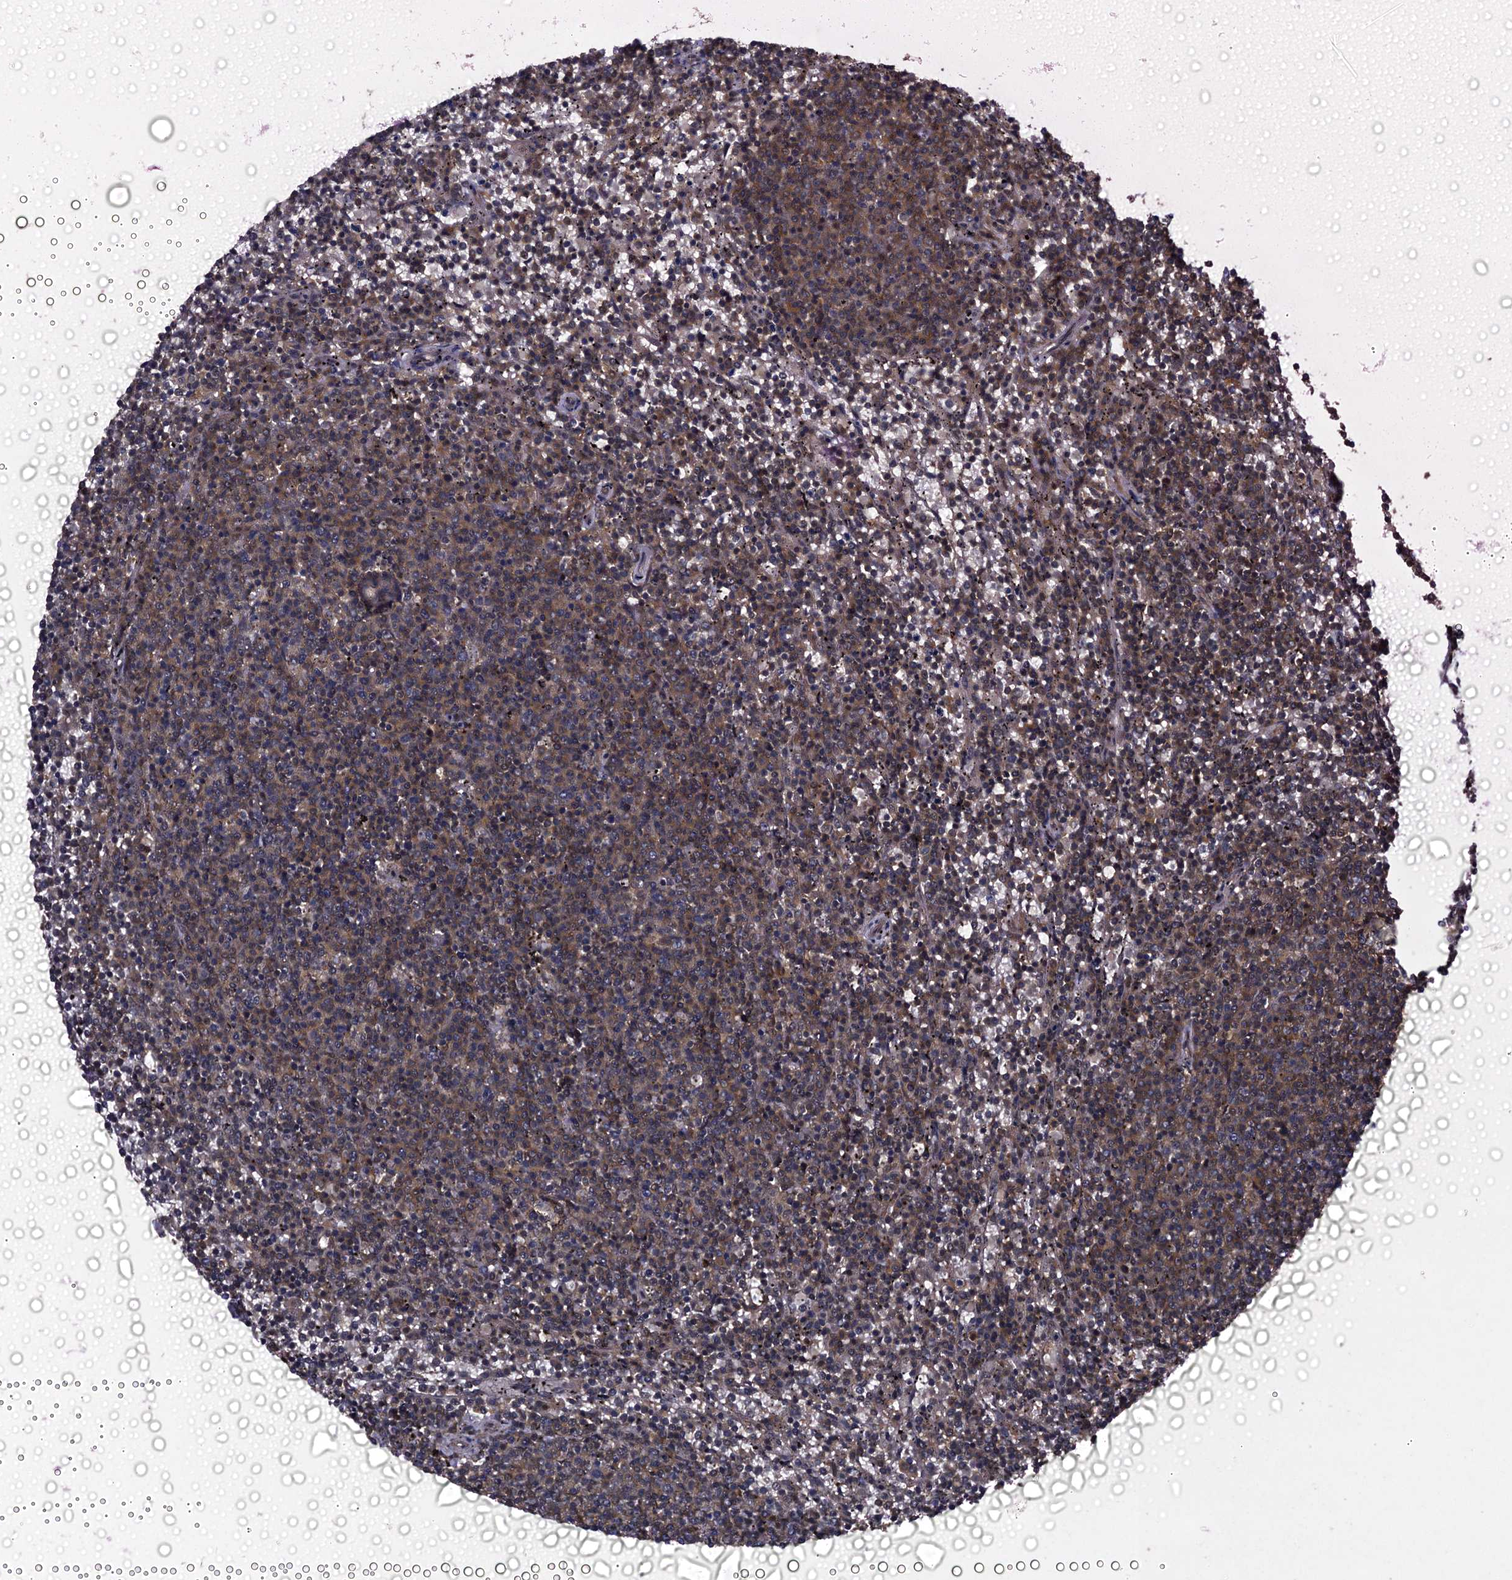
{"staining": {"intensity": "moderate", "quantity": "<25%", "location": "cytoplasmic/membranous"}, "tissue": "lymphoma", "cell_type": "Tumor cells", "image_type": "cancer", "snomed": [{"axis": "morphology", "description": "Malignant lymphoma, non-Hodgkin's type, Low grade"}, {"axis": "topography", "description": "Spleen"}], "caption": "Immunohistochemistry of human lymphoma exhibits low levels of moderate cytoplasmic/membranous positivity in approximately <25% of tumor cells.", "gene": "KXD1", "patient": {"sex": "female", "age": 50}}